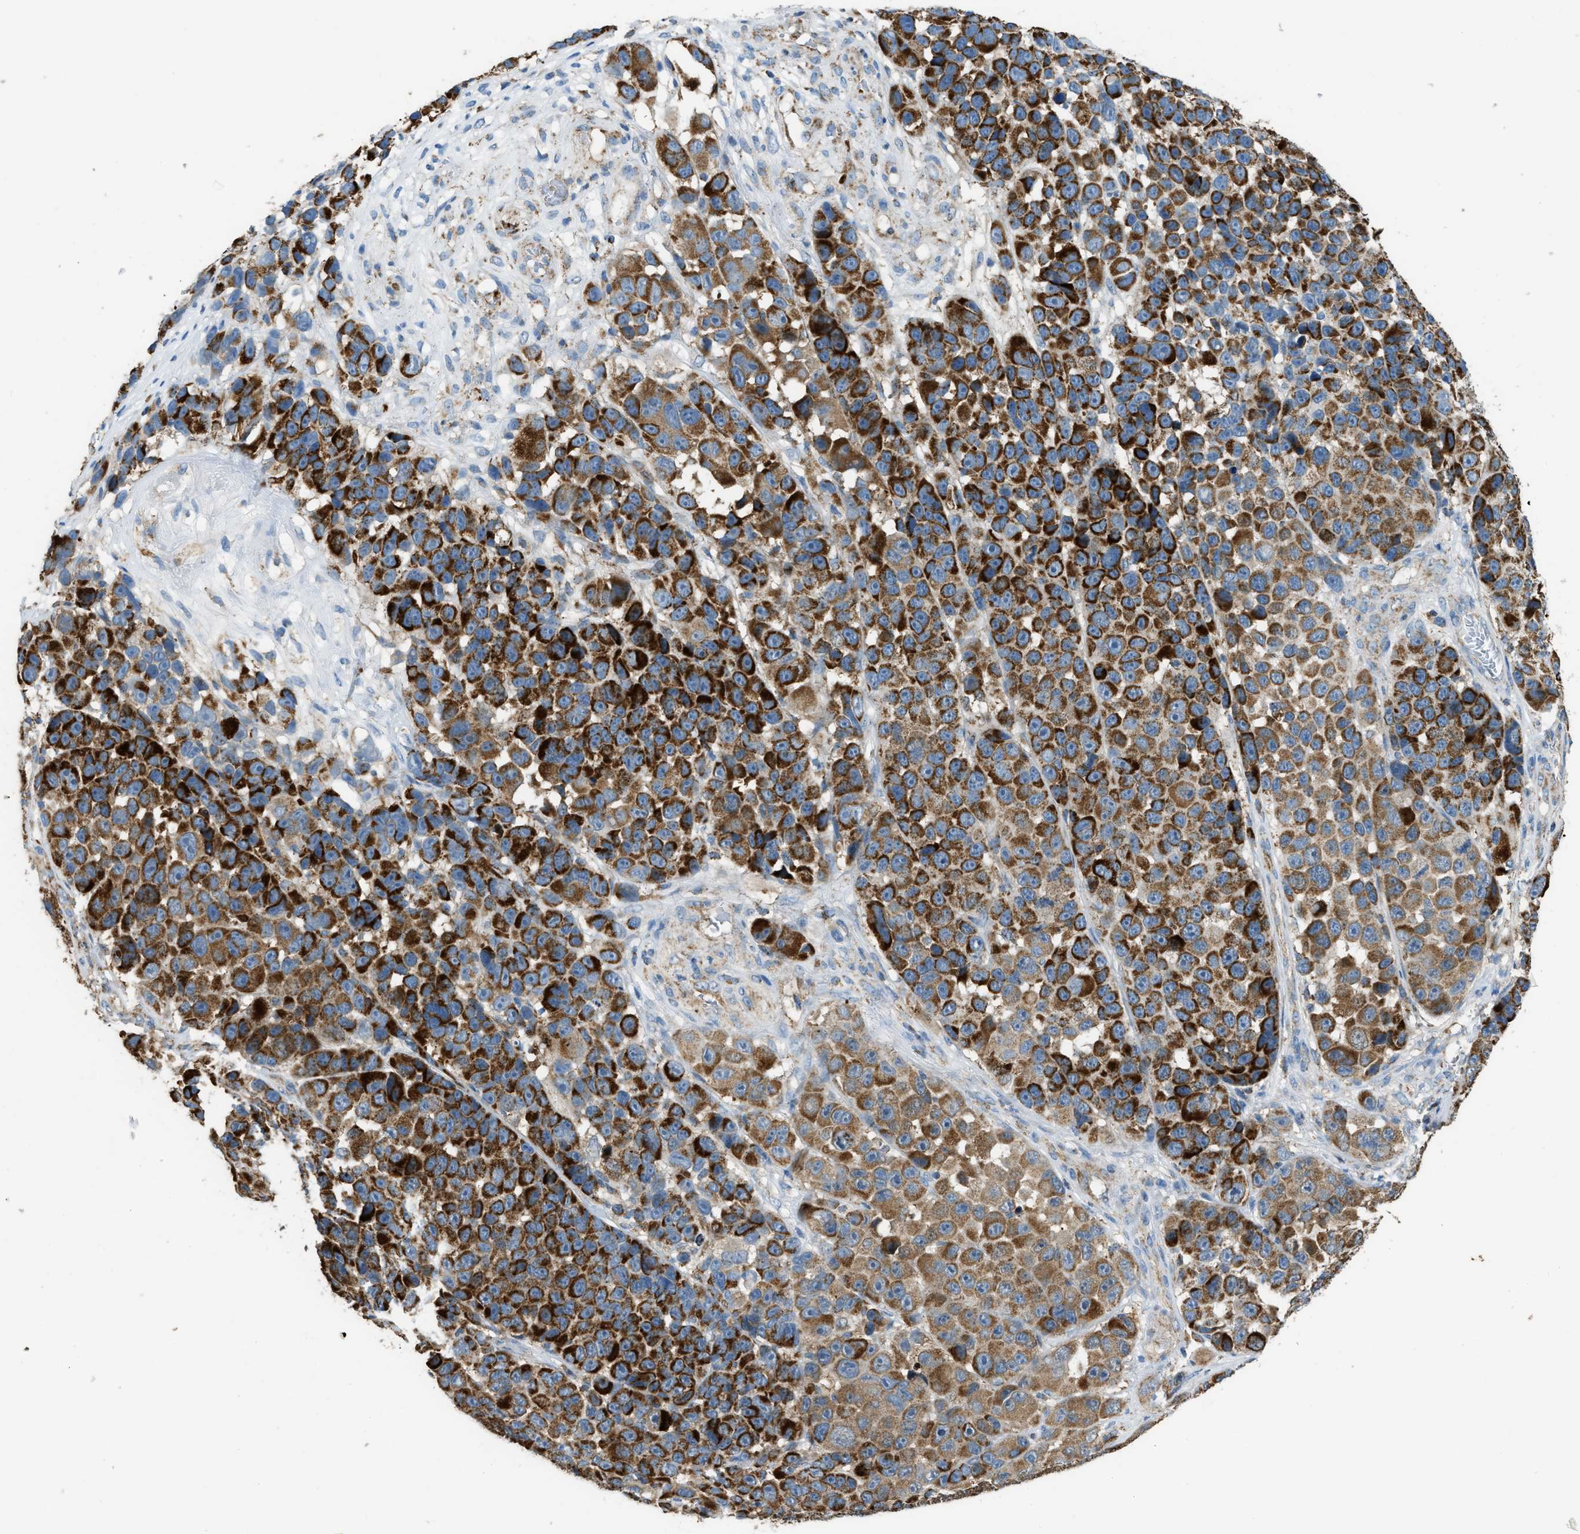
{"staining": {"intensity": "strong", "quantity": ">75%", "location": "cytoplasmic/membranous"}, "tissue": "melanoma", "cell_type": "Tumor cells", "image_type": "cancer", "snomed": [{"axis": "morphology", "description": "Malignant melanoma, NOS"}, {"axis": "topography", "description": "Skin"}], "caption": "Immunohistochemical staining of human malignant melanoma displays high levels of strong cytoplasmic/membranous protein staining in approximately >75% of tumor cells.", "gene": "ETFB", "patient": {"sex": "male", "age": 53}}